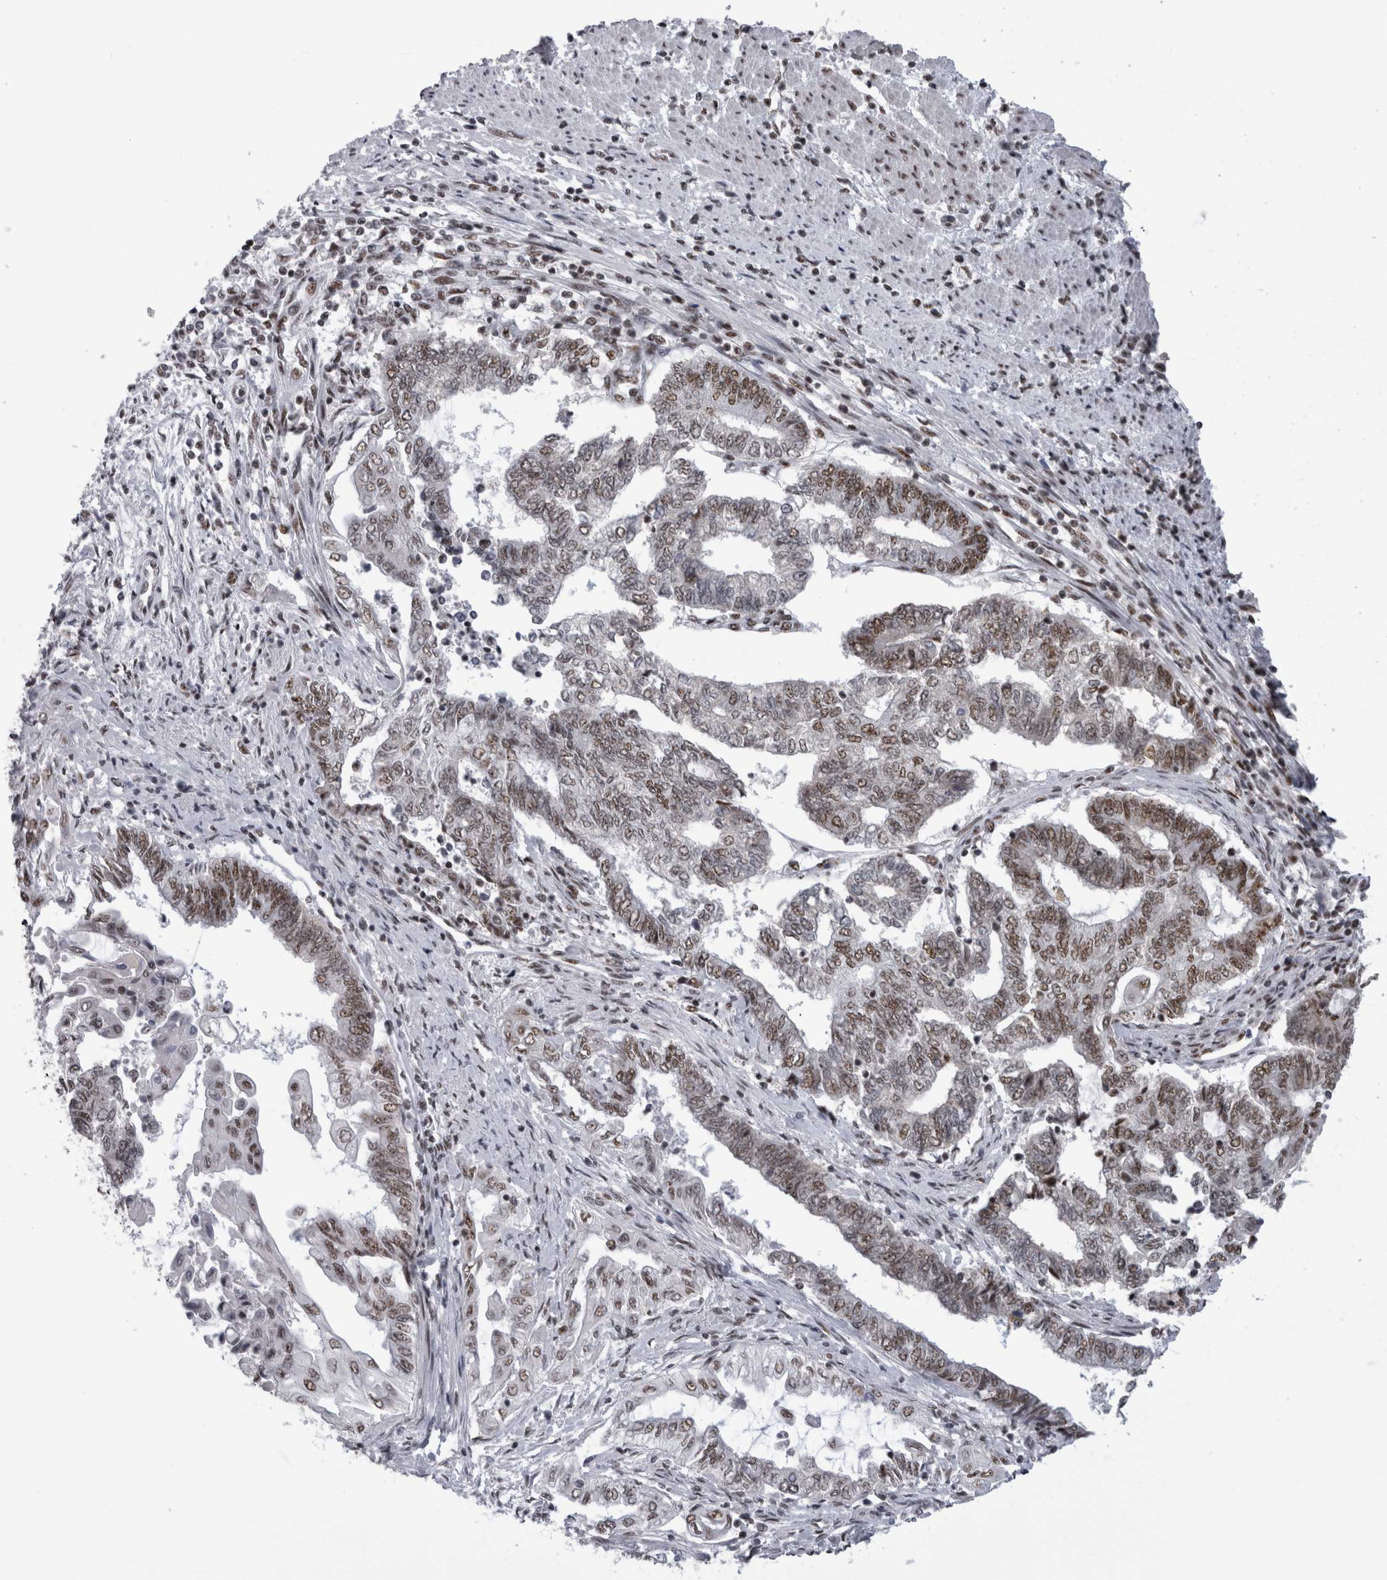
{"staining": {"intensity": "weak", "quantity": "25%-75%", "location": "nuclear"}, "tissue": "endometrial cancer", "cell_type": "Tumor cells", "image_type": "cancer", "snomed": [{"axis": "morphology", "description": "Adenocarcinoma, NOS"}, {"axis": "topography", "description": "Uterus"}, {"axis": "topography", "description": "Endometrium"}], "caption": "The image shows immunohistochemical staining of endometrial cancer. There is weak nuclear positivity is appreciated in about 25%-75% of tumor cells.", "gene": "CDK11A", "patient": {"sex": "female", "age": 70}}